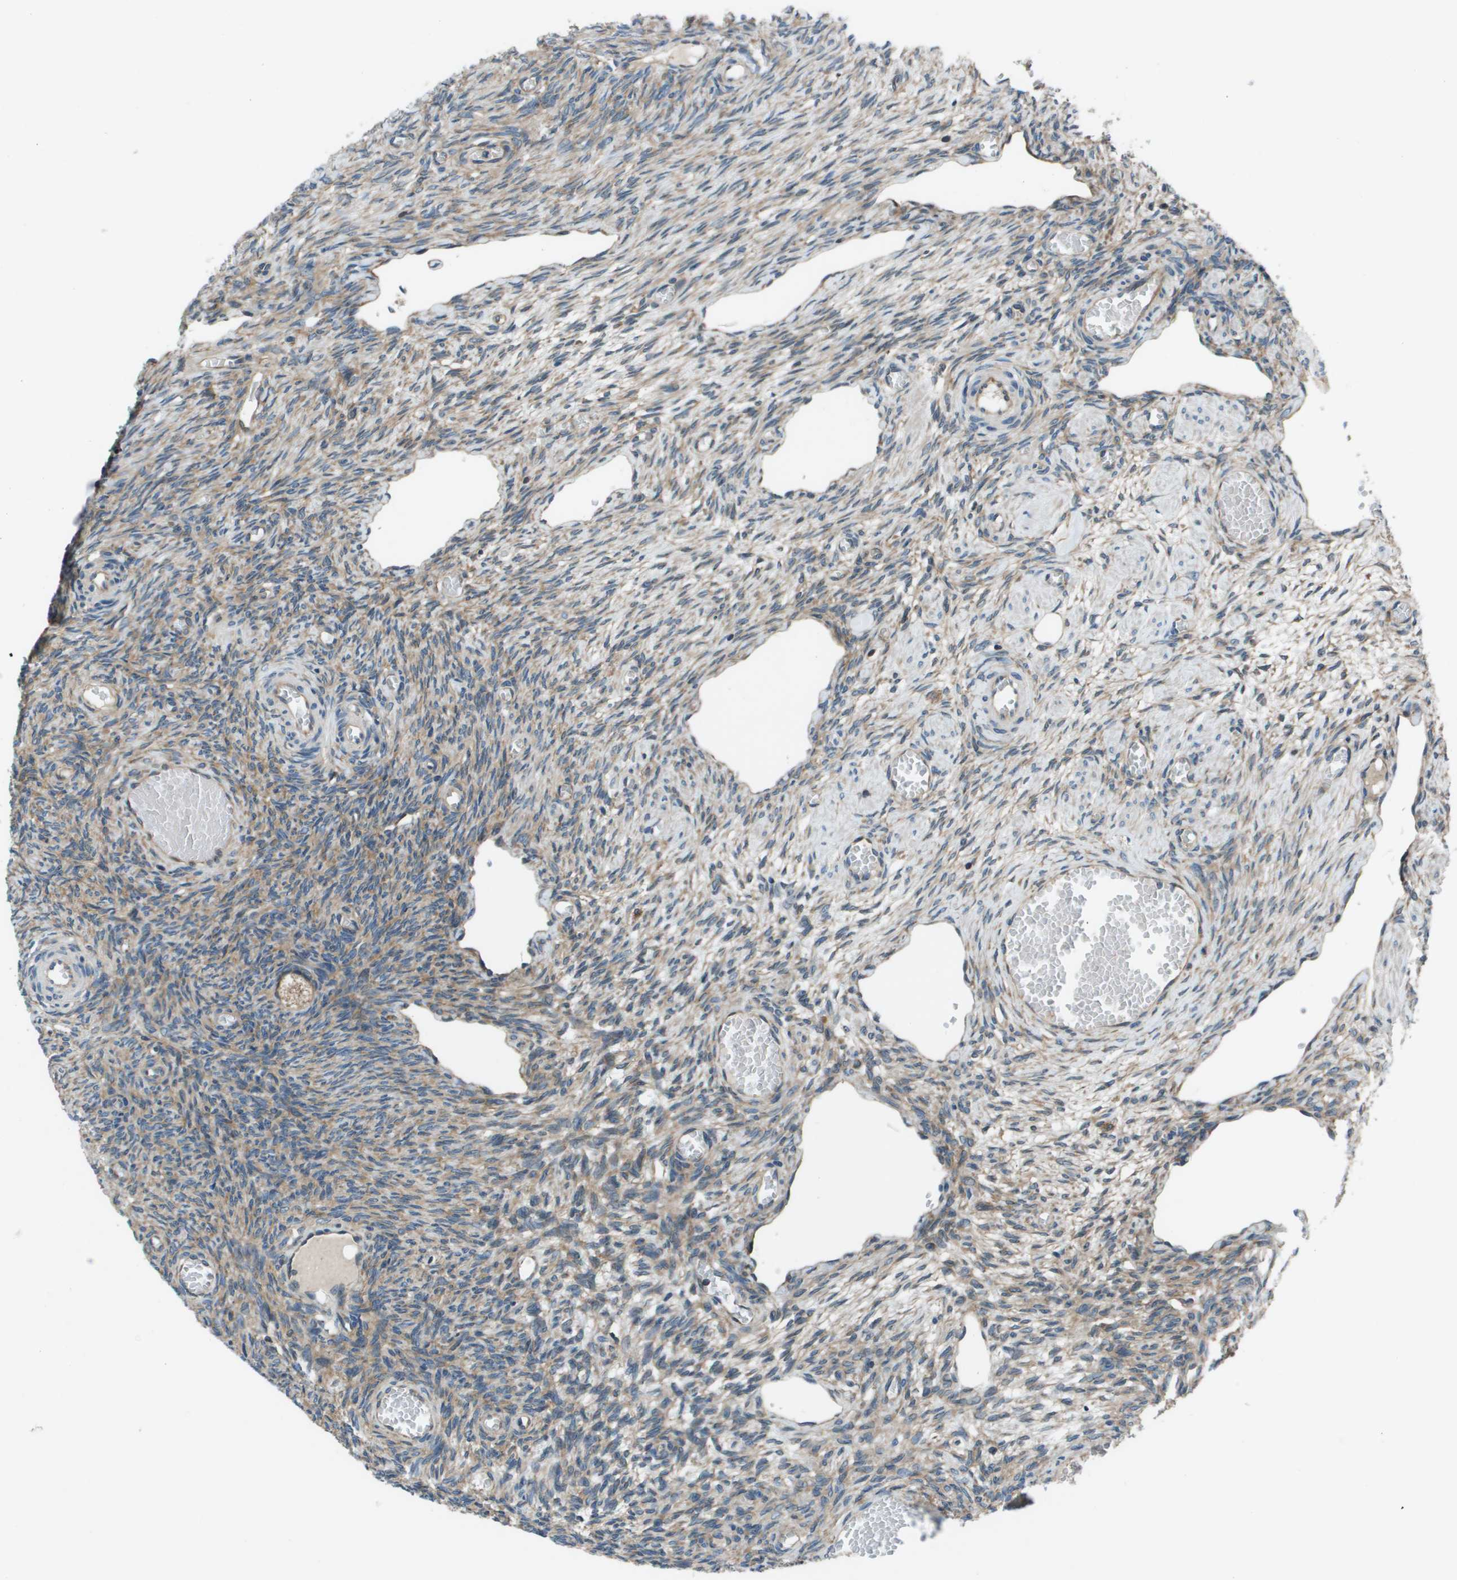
{"staining": {"intensity": "moderate", "quantity": ">75%", "location": "cytoplasmic/membranous"}, "tissue": "ovary", "cell_type": "Follicle cells", "image_type": "normal", "snomed": [{"axis": "morphology", "description": "Normal tissue, NOS"}, {"axis": "topography", "description": "Ovary"}], "caption": "Immunohistochemical staining of normal human ovary demonstrates >75% levels of moderate cytoplasmic/membranous protein positivity in about >75% of follicle cells. Immunohistochemistry (ihc) stains the protein in brown and the nuclei are stained blue.", "gene": "ARFGAP2", "patient": {"sex": "female", "age": 27}}